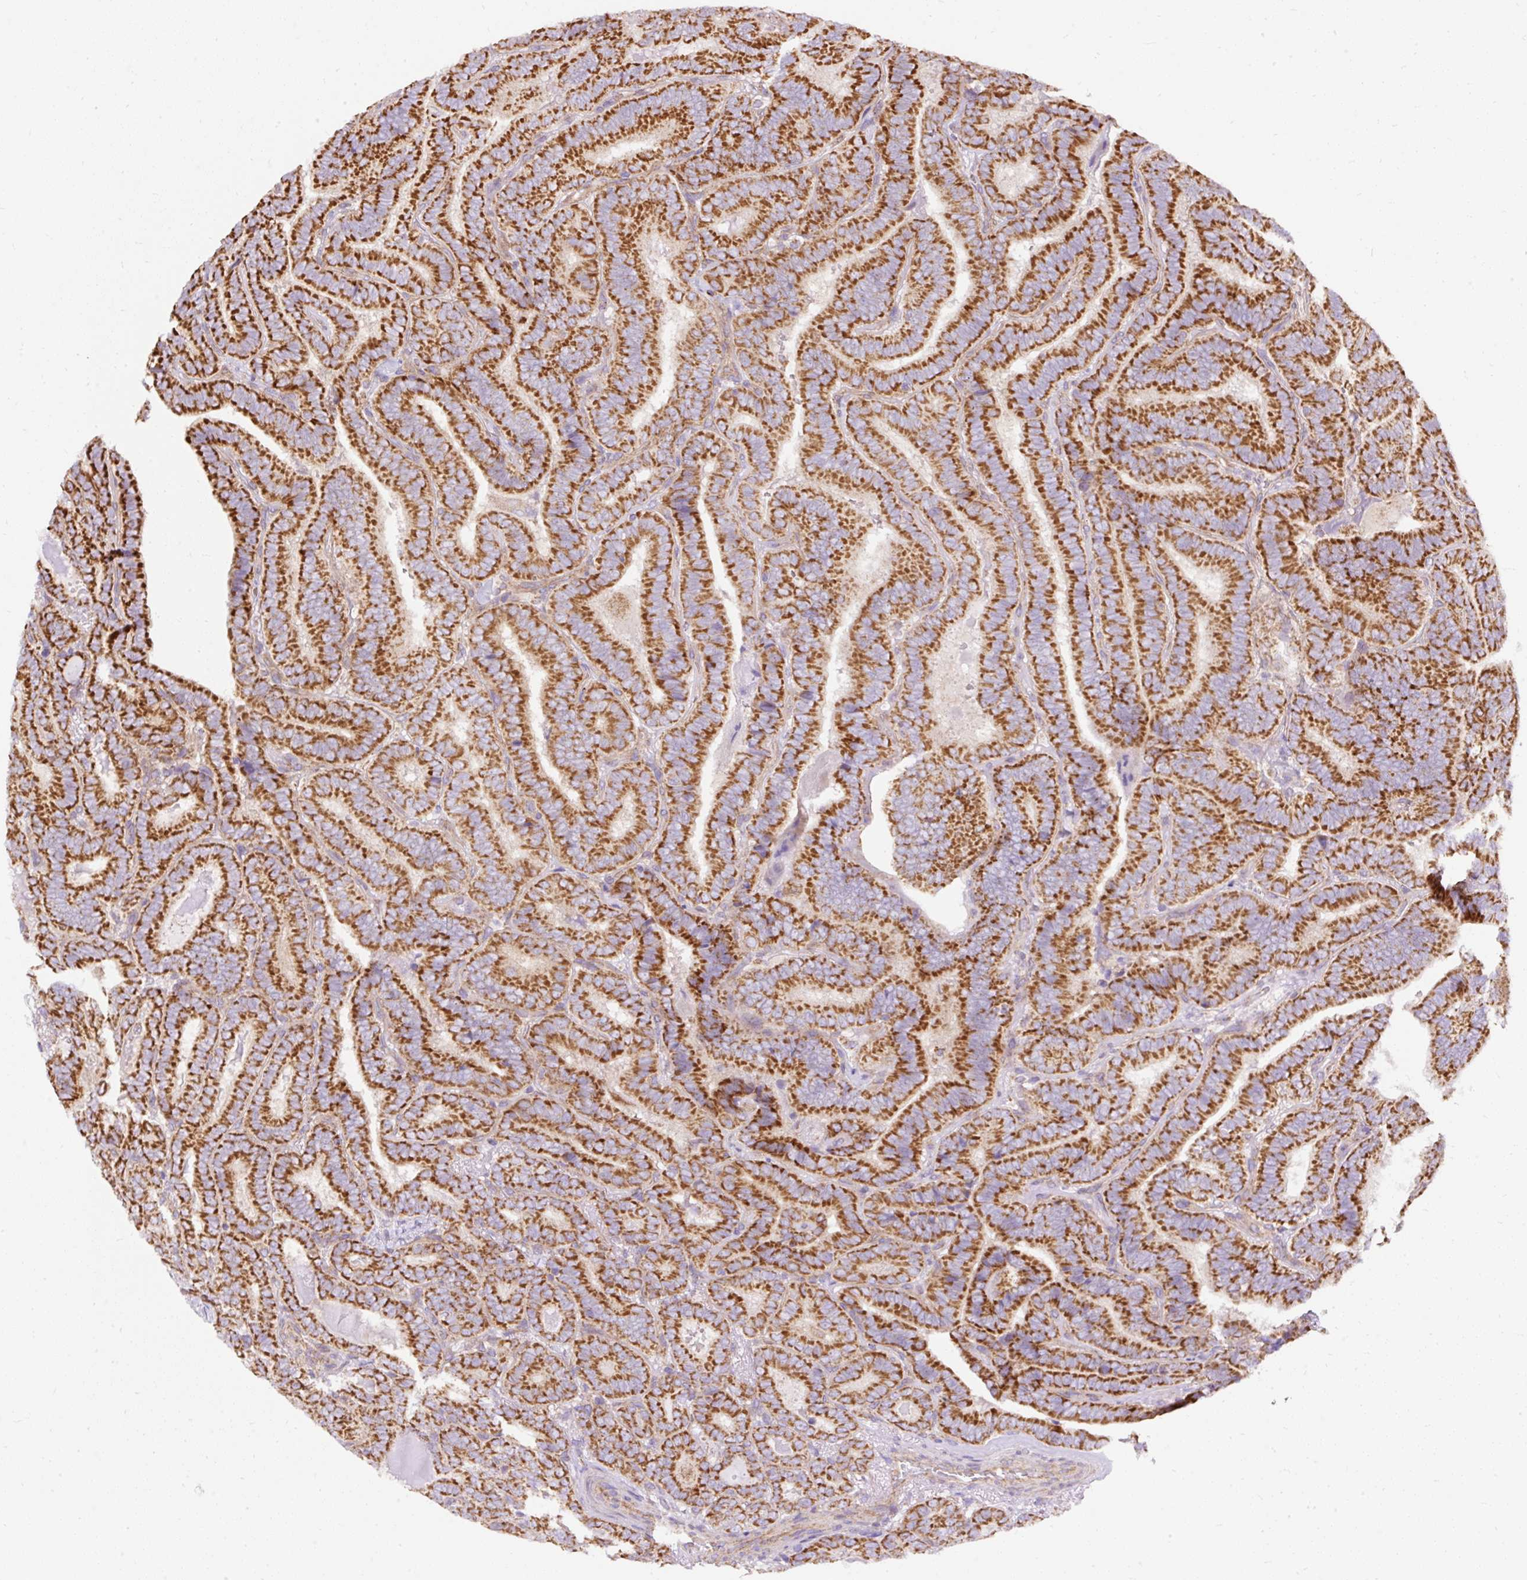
{"staining": {"intensity": "strong", "quantity": ">75%", "location": "cytoplasmic/membranous"}, "tissue": "thyroid cancer", "cell_type": "Tumor cells", "image_type": "cancer", "snomed": [{"axis": "morphology", "description": "Papillary adenocarcinoma, NOS"}, {"axis": "topography", "description": "Thyroid gland"}], "caption": "Immunohistochemistry (IHC) image of neoplastic tissue: thyroid cancer stained using IHC exhibits high levels of strong protein expression localized specifically in the cytoplasmic/membranous of tumor cells, appearing as a cytoplasmic/membranous brown color.", "gene": "CEP290", "patient": {"sex": "male", "age": 61}}